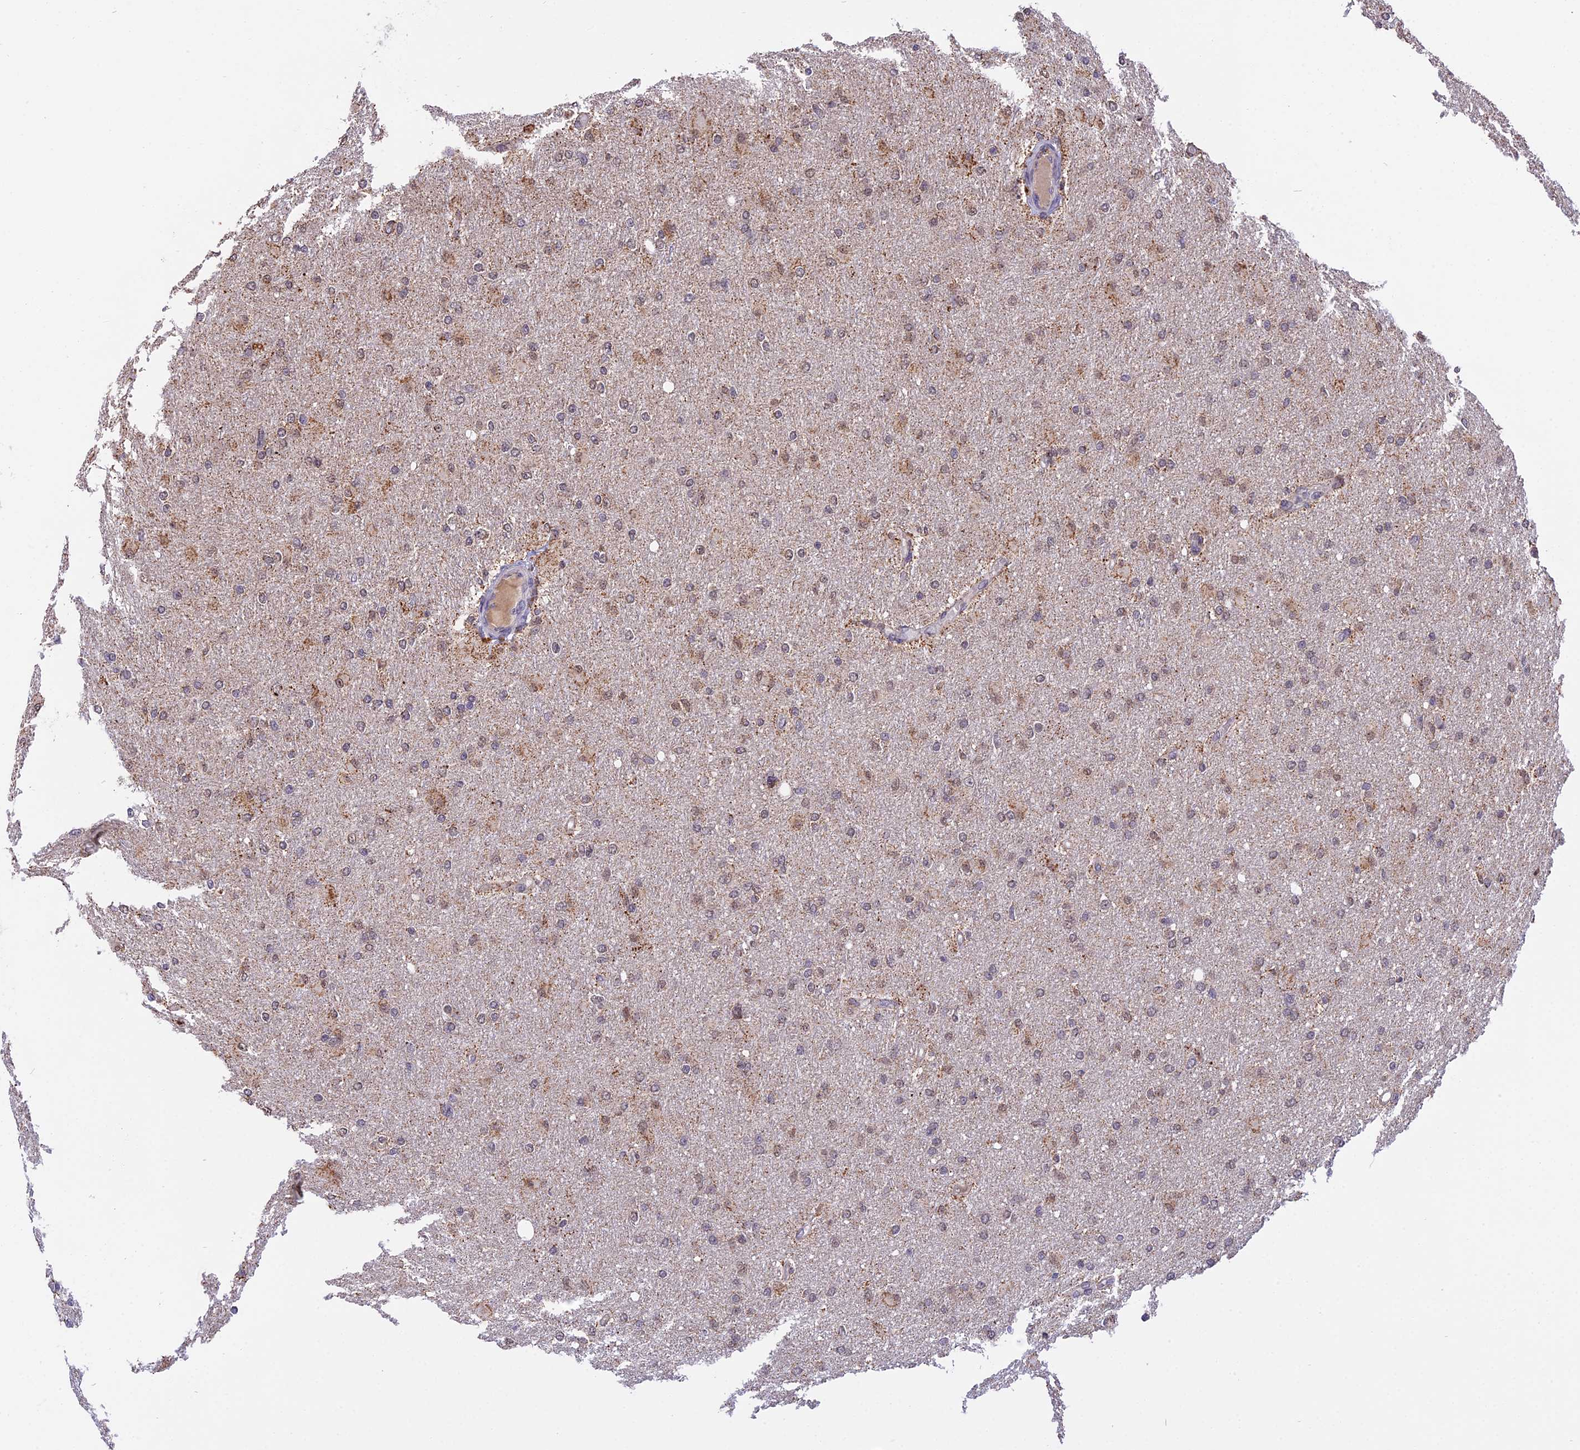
{"staining": {"intensity": "weak", "quantity": "25%-75%", "location": "cytoplasmic/membranous,nuclear"}, "tissue": "glioma", "cell_type": "Tumor cells", "image_type": "cancer", "snomed": [{"axis": "morphology", "description": "Glioma, malignant, High grade"}, {"axis": "topography", "description": "Cerebral cortex"}], "caption": "A low amount of weak cytoplasmic/membranous and nuclear staining is identified in about 25%-75% of tumor cells in glioma tissue. (IHC, brightfield microscopy, high magnification).", "gene": "RERGL", "patient": {"sex": "female", "age": 36}}